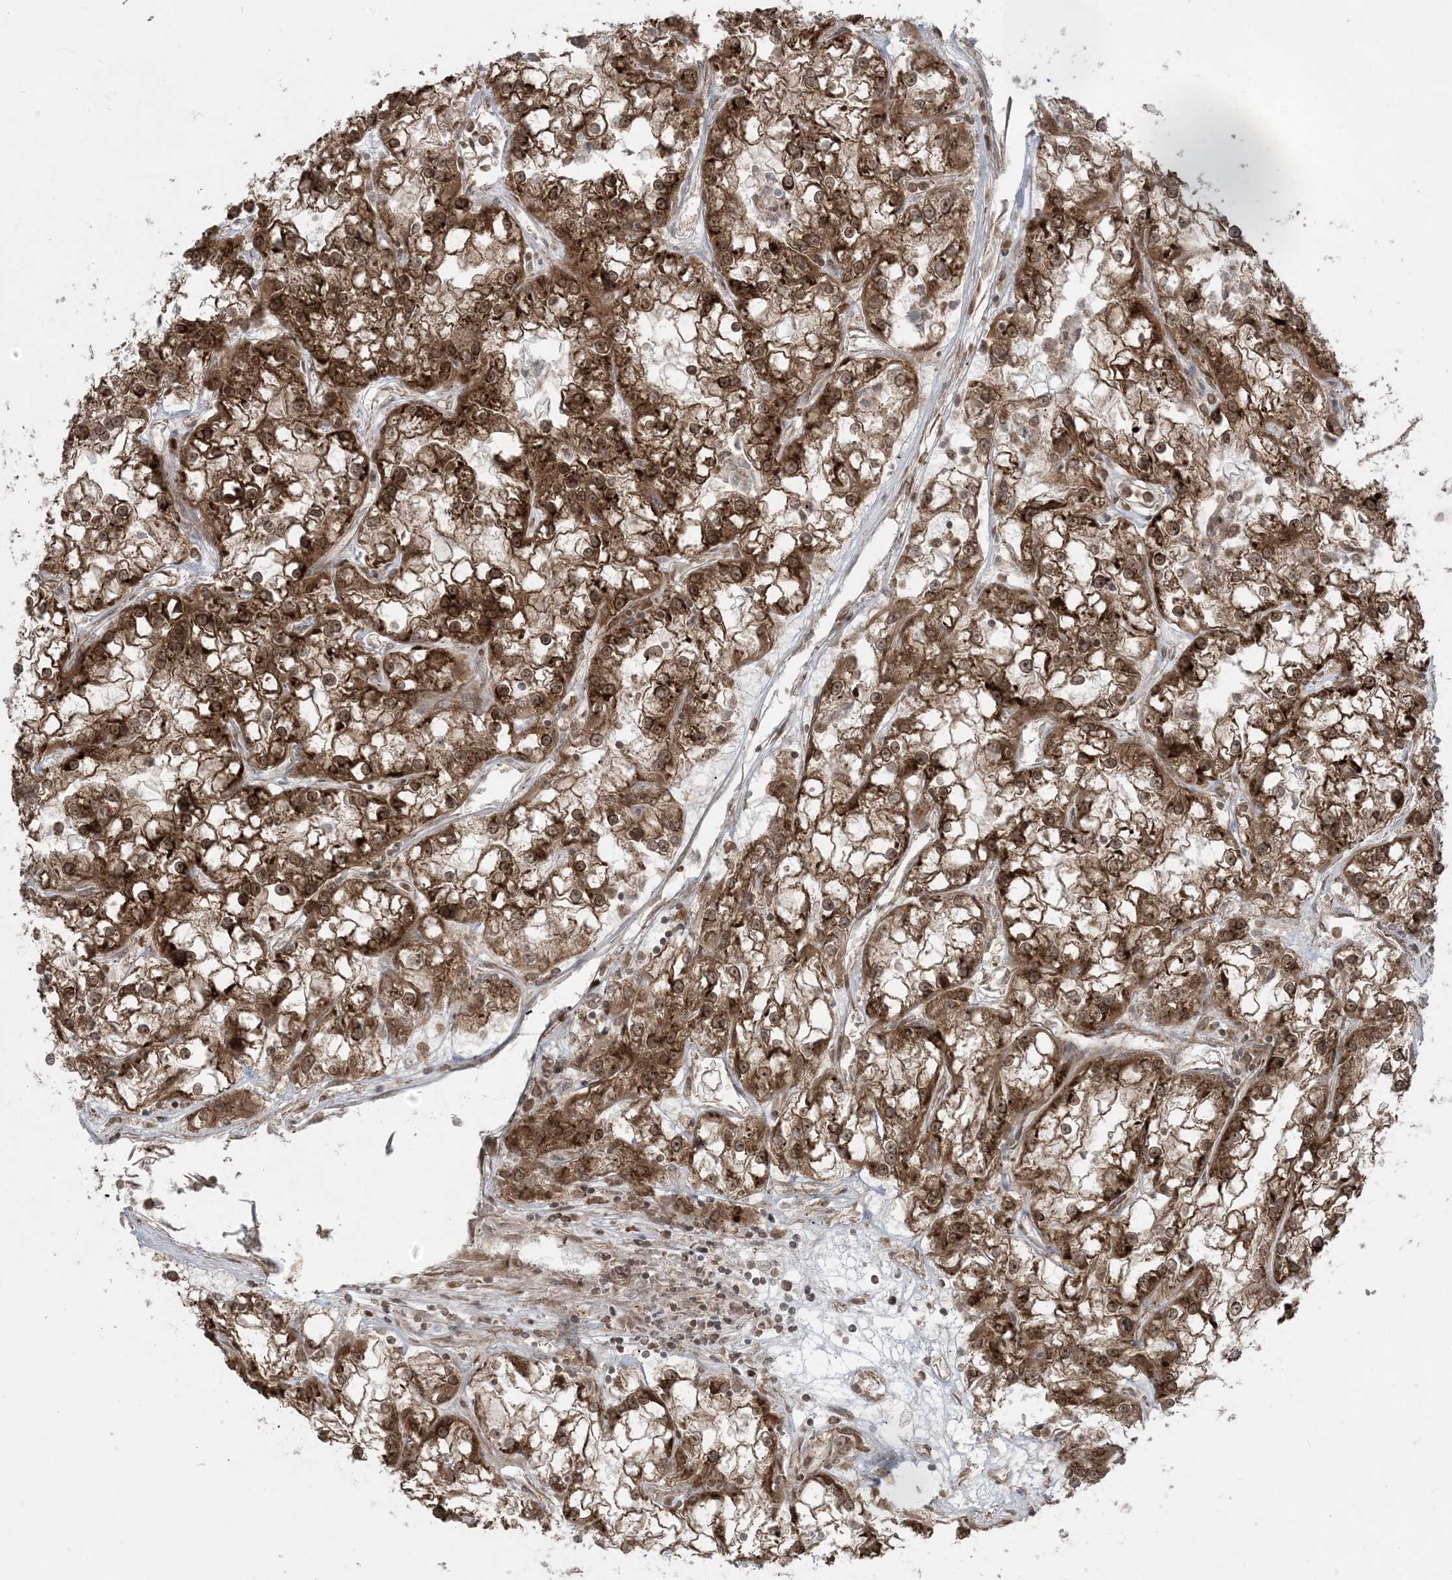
{"staining": {"intensity": "strong", "quantity": ">75%", "location": "cytoplasmic/membranous,nuclear"}, "tissue": "renal cancer", "cell_type": "Tumor cells", "image_type": "cancer", "snomed": [{"axis": "morphology", "description": "Adenocarcinoma, NOS"}, {"axis": "topography", "description": "Kidney"}], "caption": "Protein staining reveals strong cytoplasmic/membranous and nuclear staining in about >75% of tumor cells in renal cancer.", "gene": "DDX19B", "patient": {"sex": "female", "age": 52}}